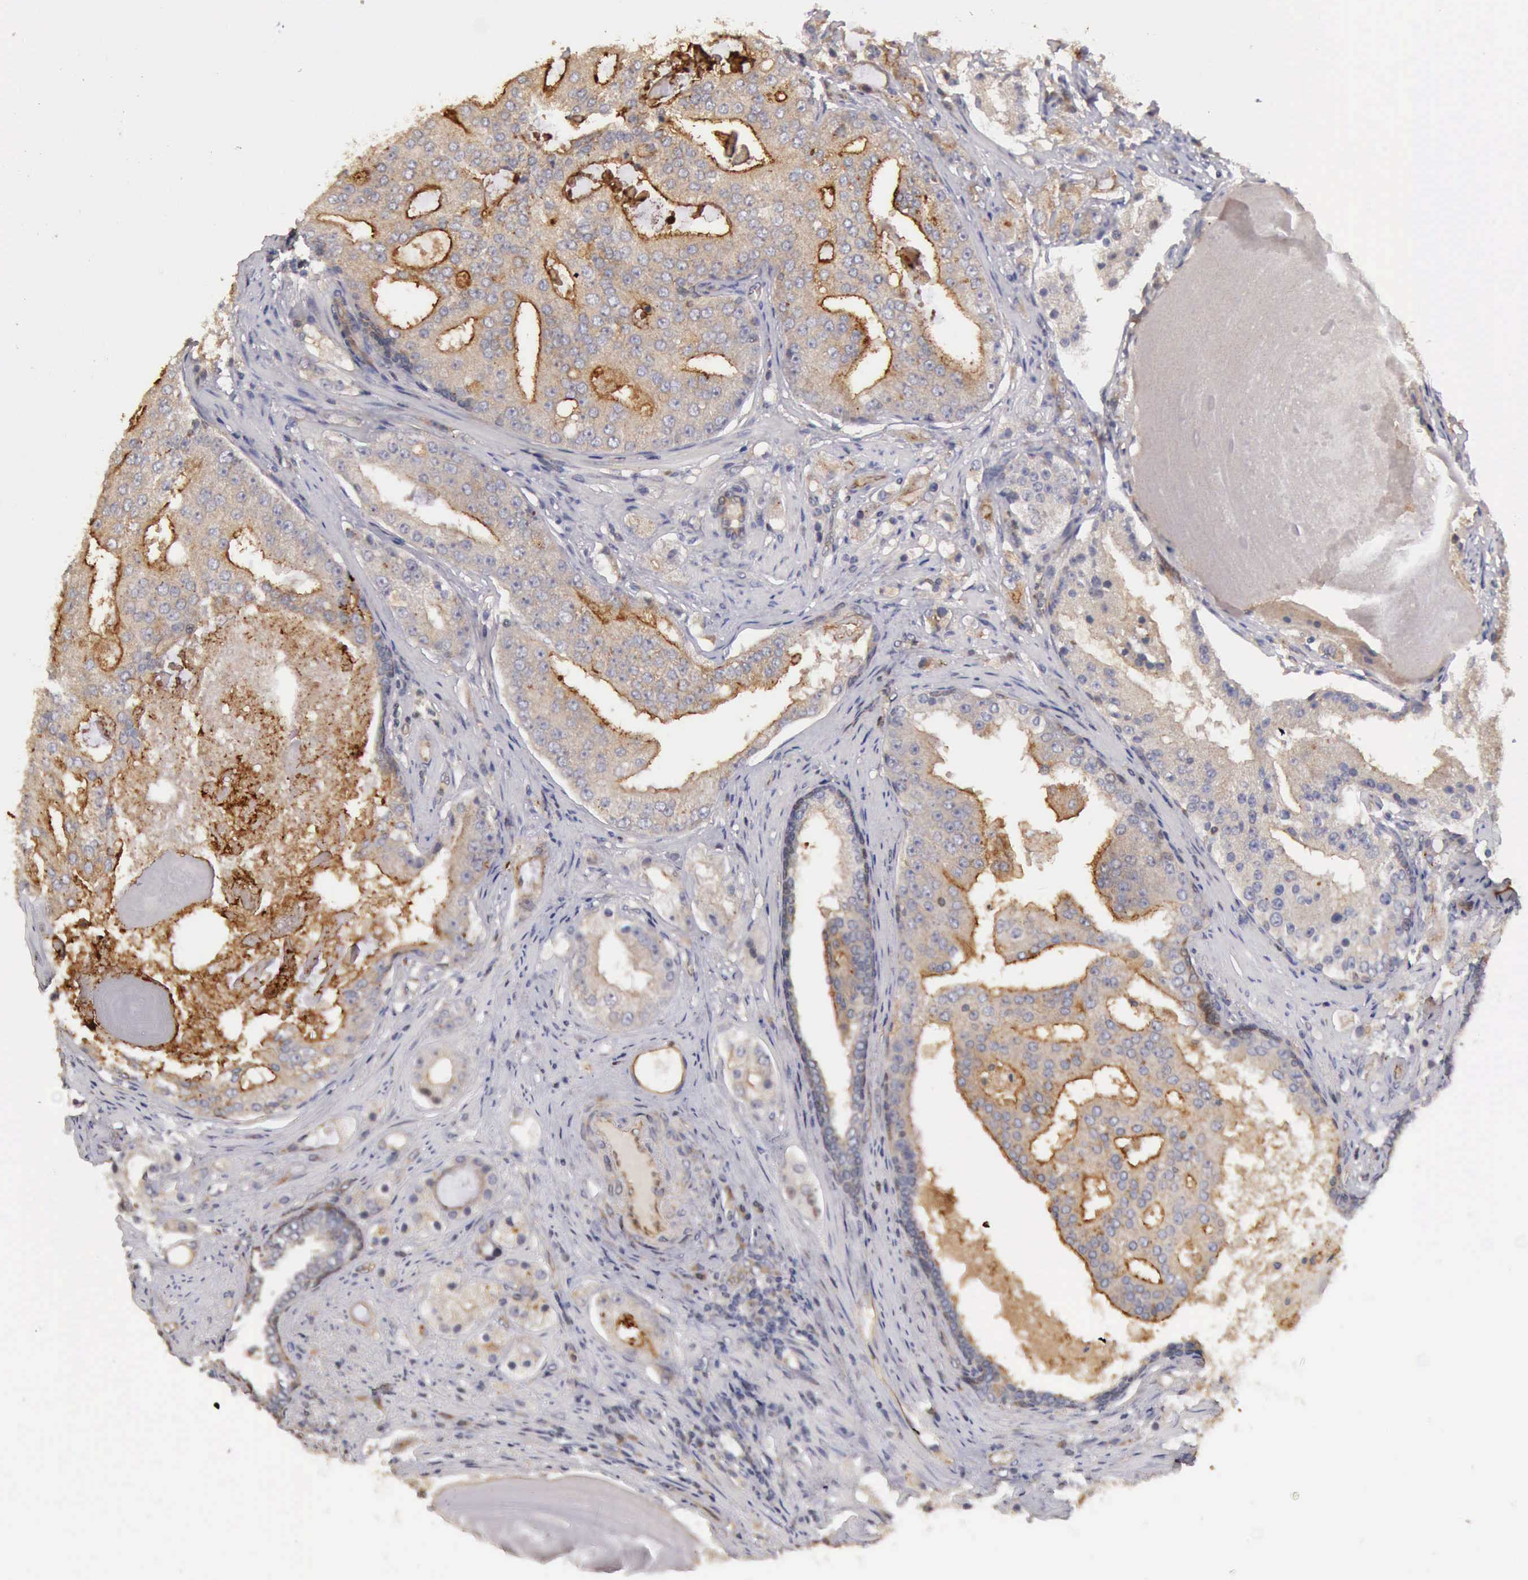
{"staining": {"intensity": "negative", "quantity": "none", "location": "none"}, "tissue": "prostate cancer", "cell_type": "Tumor cells", "image_type": "cancer", "snomed": [{"axis": "morphology", "description": "Adenocarcinoma, High grade"}, {"axis": "topography", "description": "Prostate"}], "caption": "DAB (3,3'-diaminobenzidine) immunohistochemical staining of high-grade adenocarcinoma (prostate) displays no significant expression in tumor cells.", "gene": "BMX", "patient": {"sex": "male", "age": 68}}